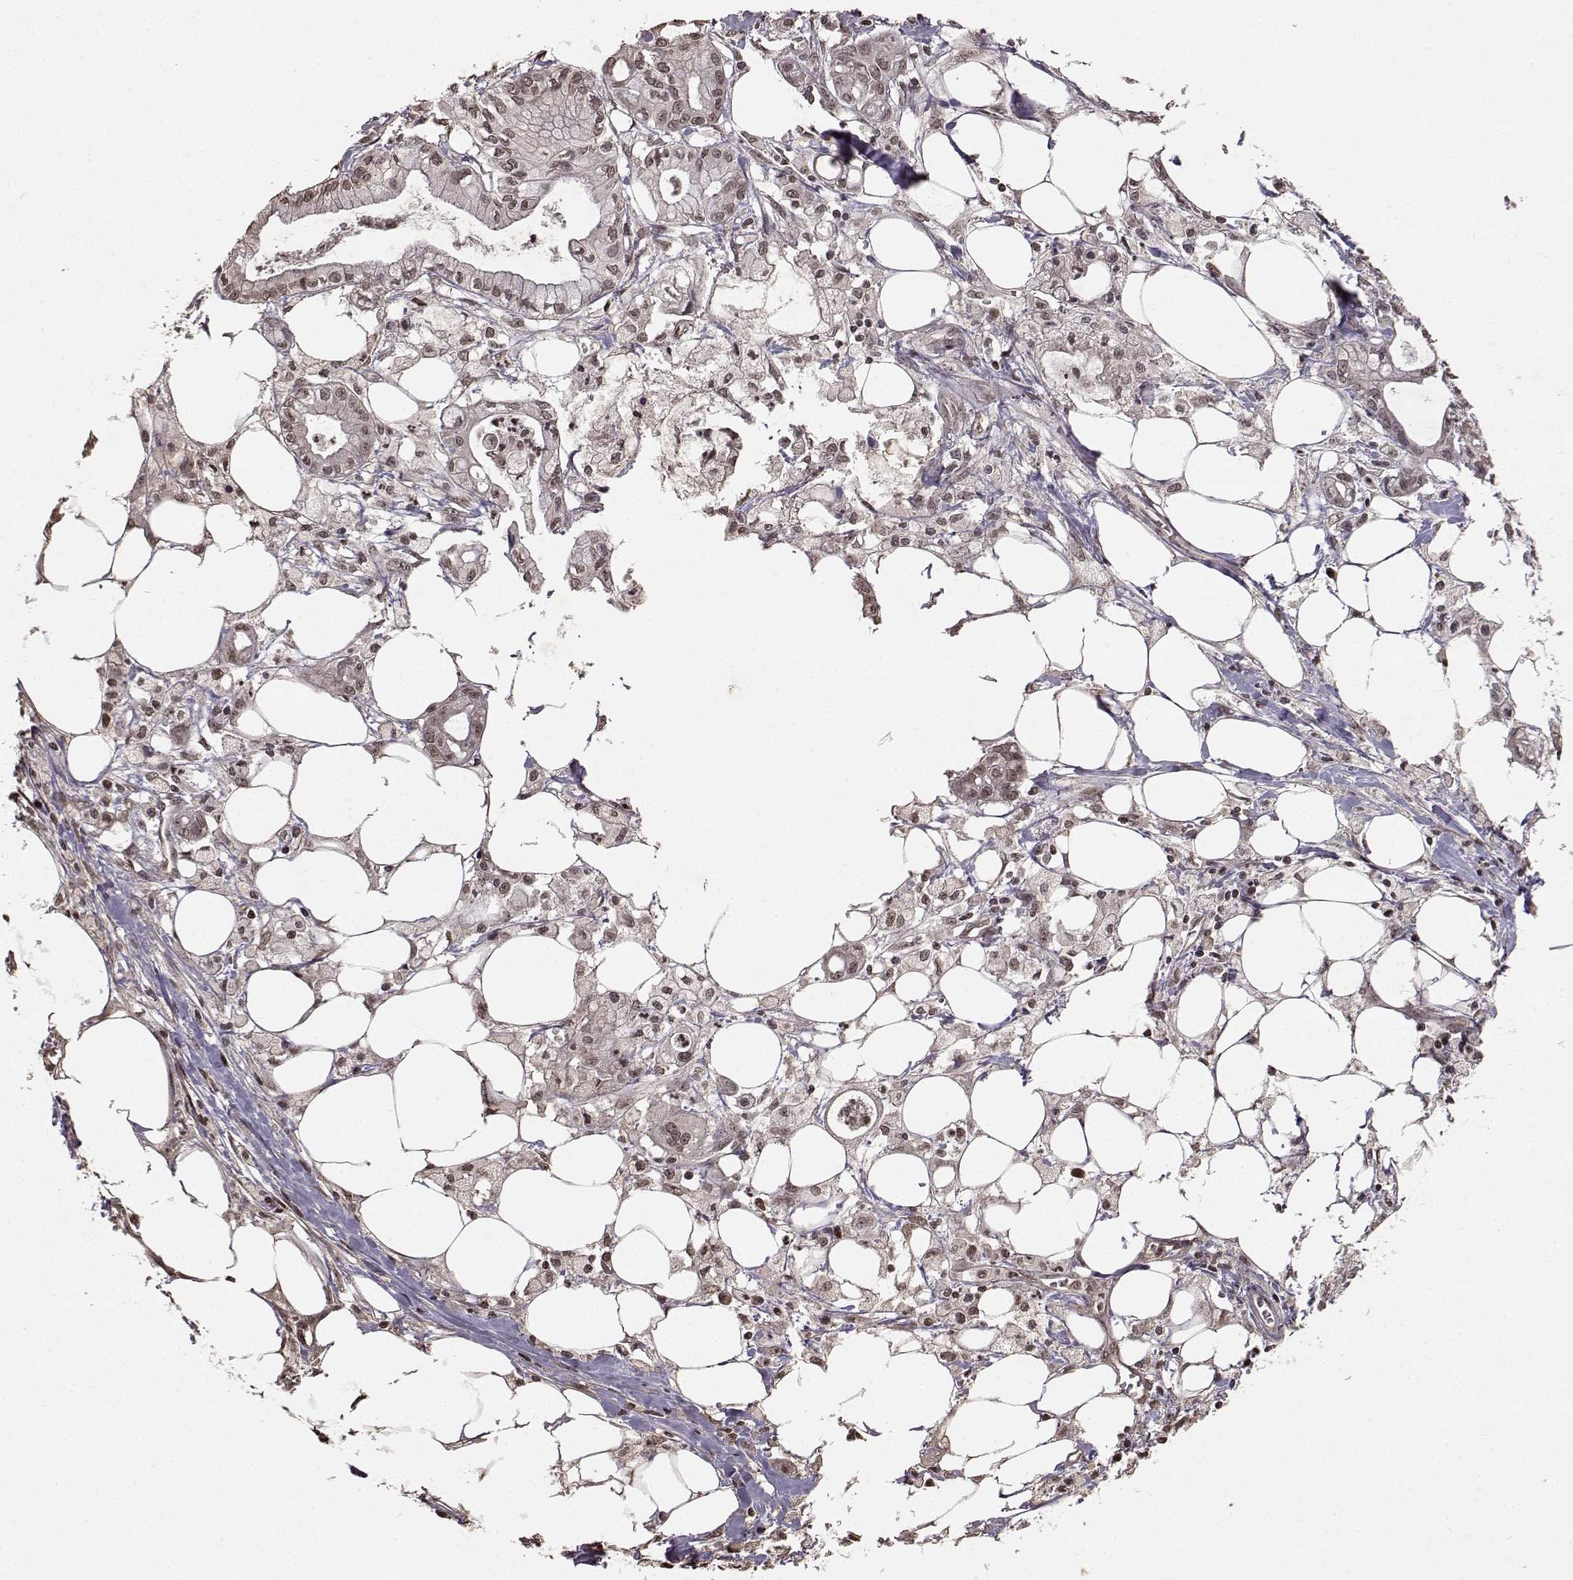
{"staining": {"intensity": "weak", "quantity": ">75%", "location": "nuclear"}, "tissue": "pancreatic cancer", "cell_type": "Tumor cells", "image_type": "cancer", "snomed": [{"axis": "morphology", "description": "Adenocarcinoma, NOS"}, {"axis": "topography", "description": "Pancreas"}], "caption": "Pancreatic adenocarcinoma stained for a protein reveals weak nuclear positivity in tumor cells.", "gene": "NTRK2", "patient": {"sex": "male", "age": 71}}